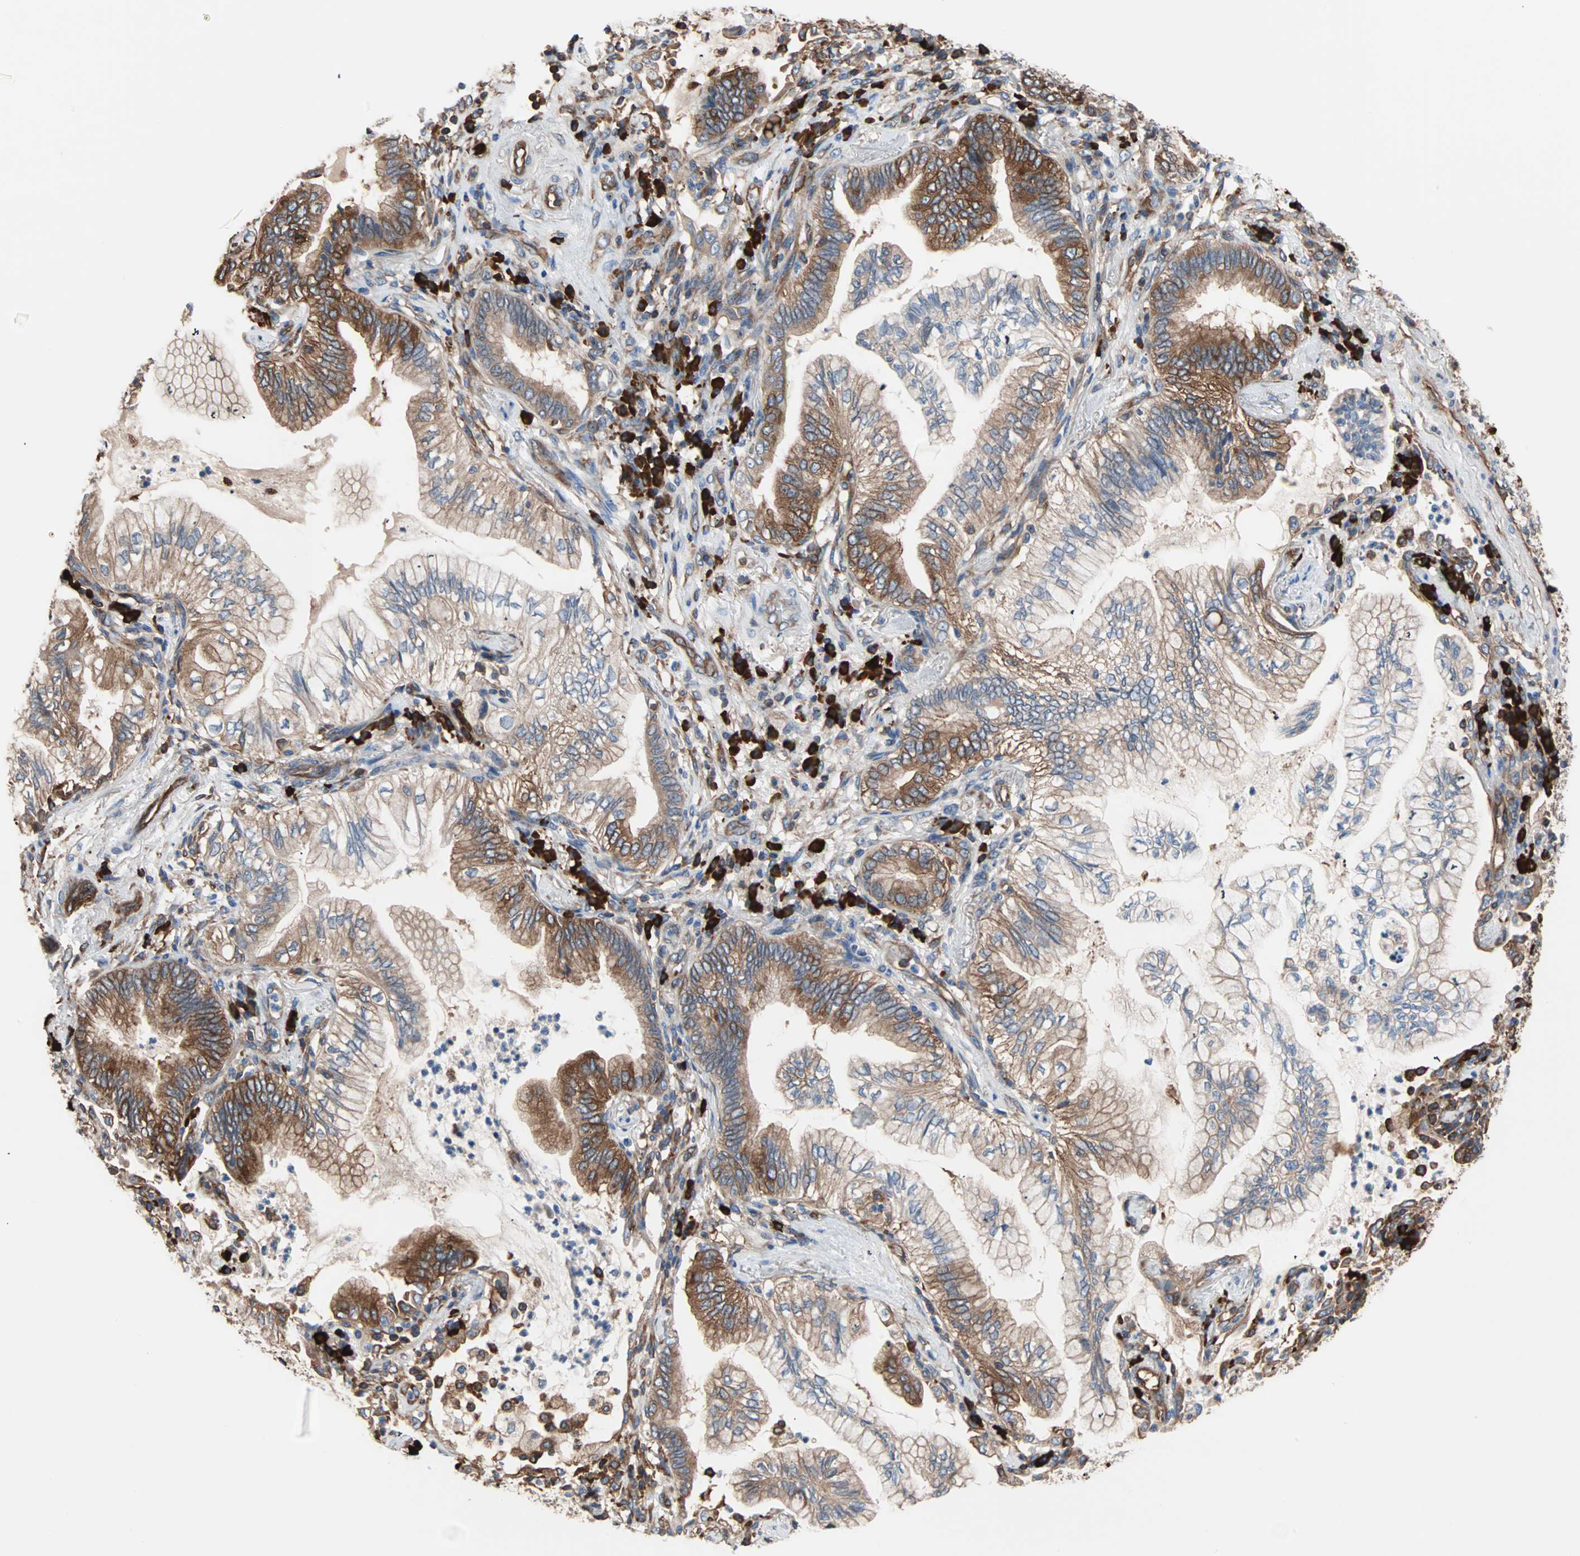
{"staining": {"intensity": "strong", "quantity": "25%-75%", "location": "cytoplasmic/membranous"}, "tissue": "lung cancer", "cell_type": "Tumor cells", "image_type": "cancer", "snomed": [{"axis": "morphology", "description": "Normal tissue, NOS"}, {"axis": "morphology", "description": "Adenocarcinoma, NOS"}, {"axis": "topography", "description": "Bronchus"}, {"axis": "topography", "description": "Lung"}], "caption": "Protein expression analysis of human lung cancer reveals strong cytoplasmic/membranous positivity in approximately 25%-75% of tumor cells.", "gene": "EEF2", "patient": {"sex": "female", "age": 70}}